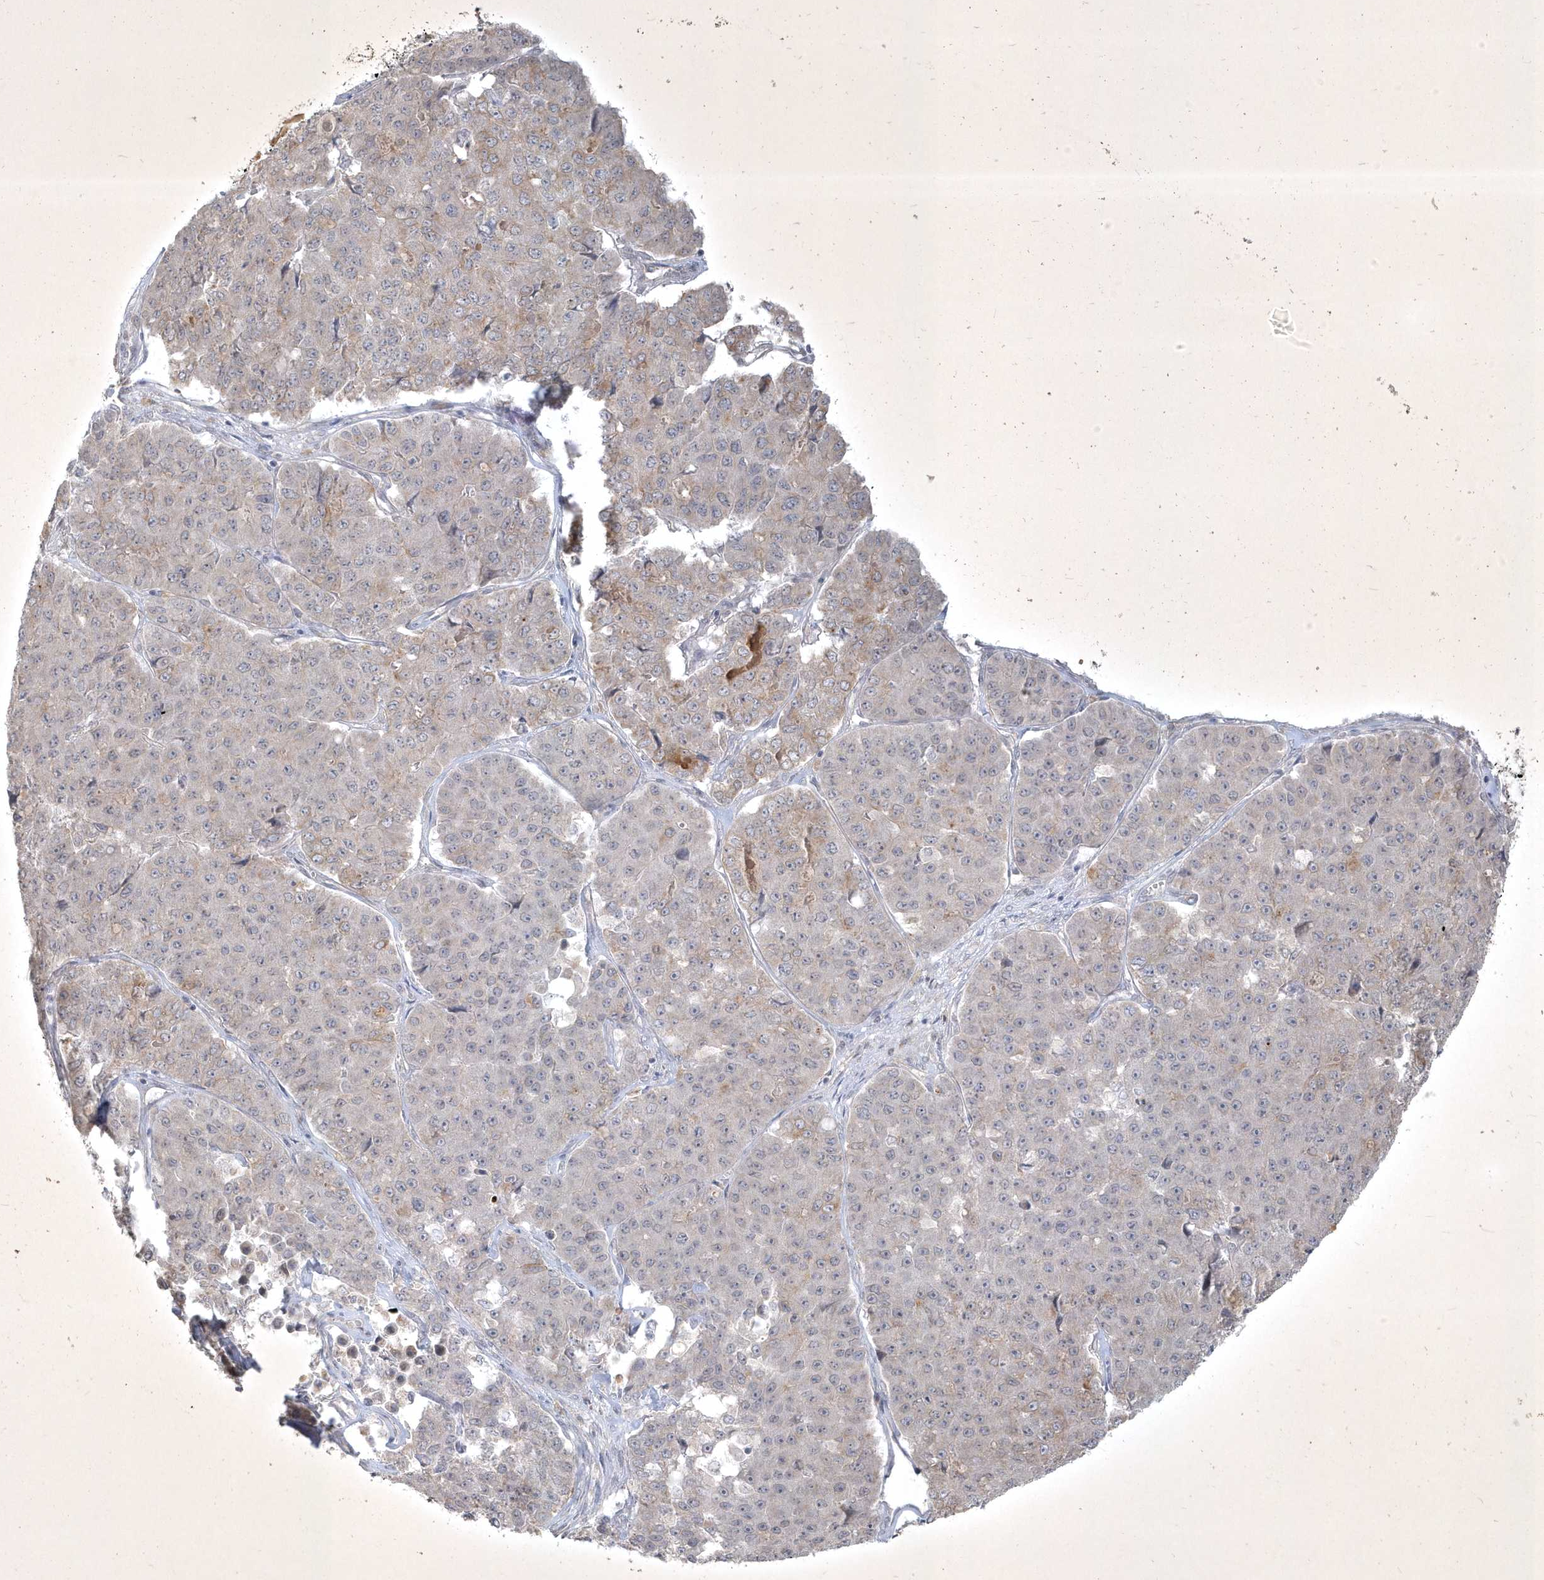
{"staining": {"intensity": "weak", "quantity": "<25%", "location": "cytoplasmic/membranous"}, "tissue": "pancreatic cancer", "cell_type": "Tumor cells", "image_type": "cancer", "snomed": [{"axis": "morphology", "description": "Adenocarcinoma, NOS"}, {"axis": "topography", "description": "Pancreas"}], "caption": "A histopathology image of human pancreatic adenocarcinoma is negative for staining in tumor cells. Nuclei are stained in blue.", "gene": "BOD1", "patient": {"sex": "male", "age": 50}}